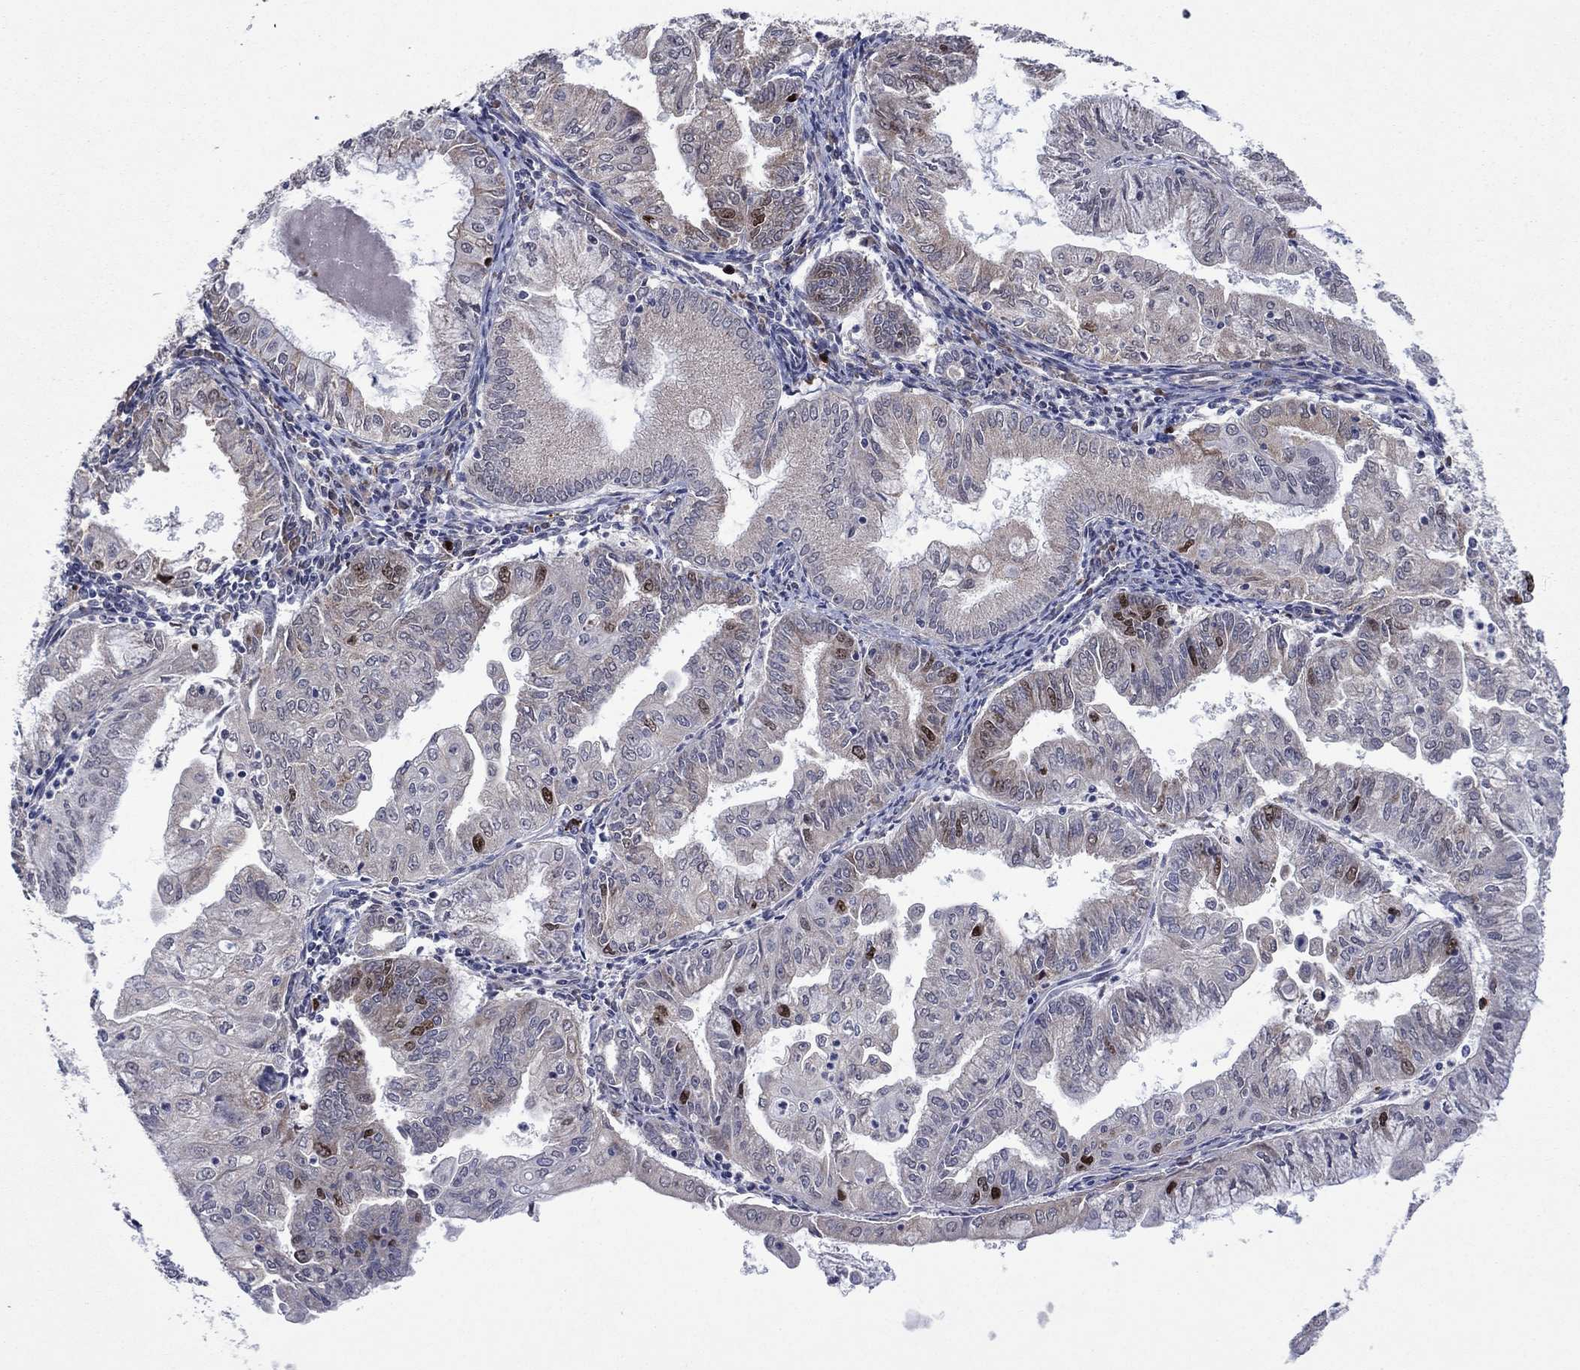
{"staining": {"intensity": "strong", "quantity": "<25%", "location": "nuclear"}, "tissue": "endometrial cancer", "cell_type": "Tumor cells", "image_type": "cancer", "snomed": [{"axis": "morphology", "description": "Adenocarcinoma, NOS"}, {"axis": "topography", "description": "Endometrium"}], "caption": "Immunohistochemistry (IHC) histopathology image of neoplastic tissue: endometrial adenocarcinoma stained using IHC displays medium levels of strong protein expression localized specifically in the nuclear of tumor cells, appearing as a nuclear brown color.", "gene": "CDCA5", "patient": {"sex": "female", "age": 56}}